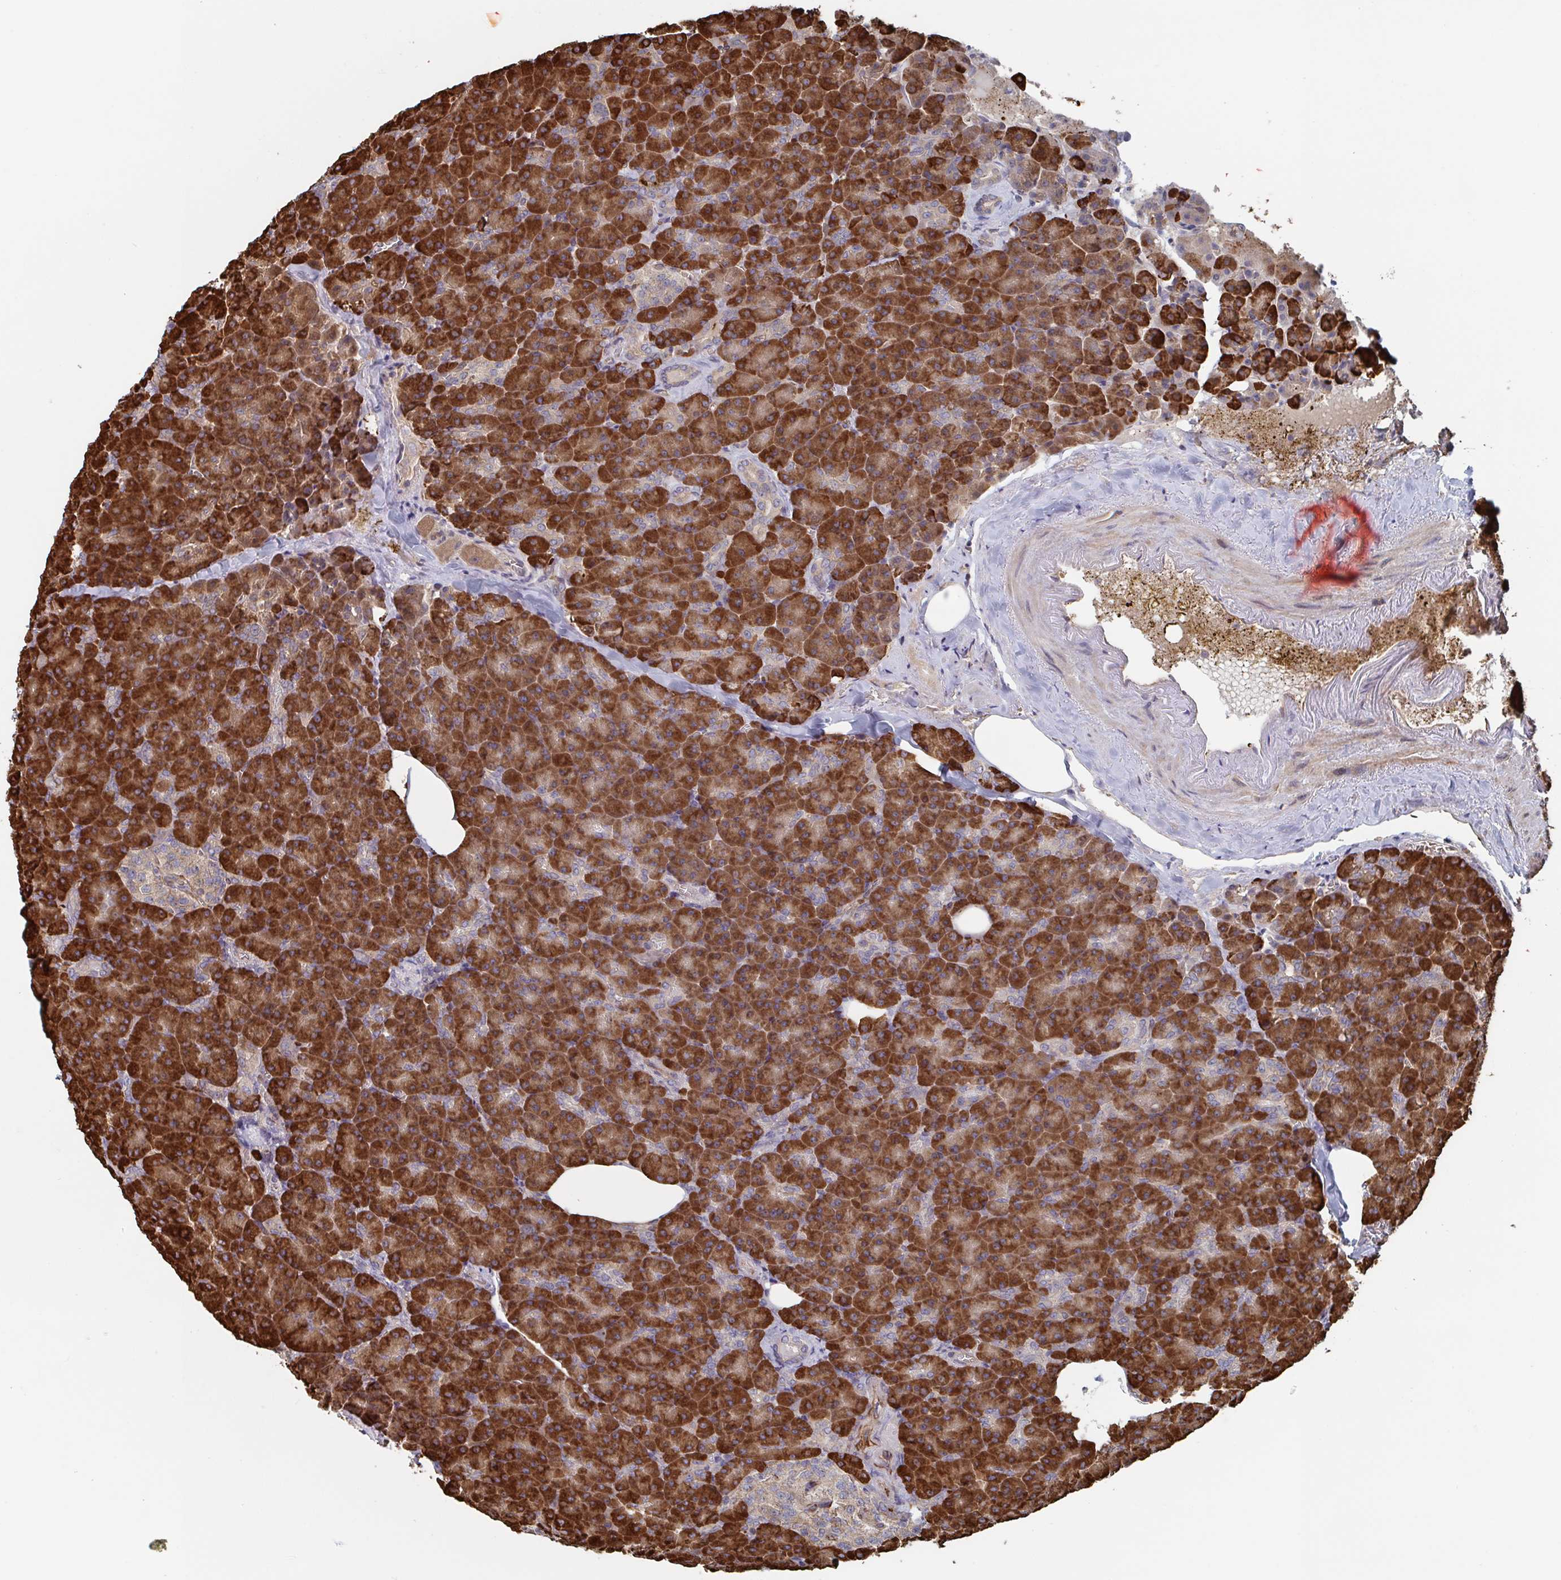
{"staining": {"intensity": "strong", "quantity": ">75%", "location": "cytoplasmic/membranous"}, "tissue": "pancreas", "cell_type": "Exocrine glandular cells", "image_type": "normal", "snomed": [{"axis": "morphology", "description": "Normal tissue, NOS"}, {"axis": "topography", "description": "Pancreas"}], "caption": "Protein staining of normal pancreas exhibits strong cytoplasmic/membranous positivity in approximately >75% of exocrine glandular cells.", "gene": "DVL3", "patient": {"sex": "female", "age": 74}}